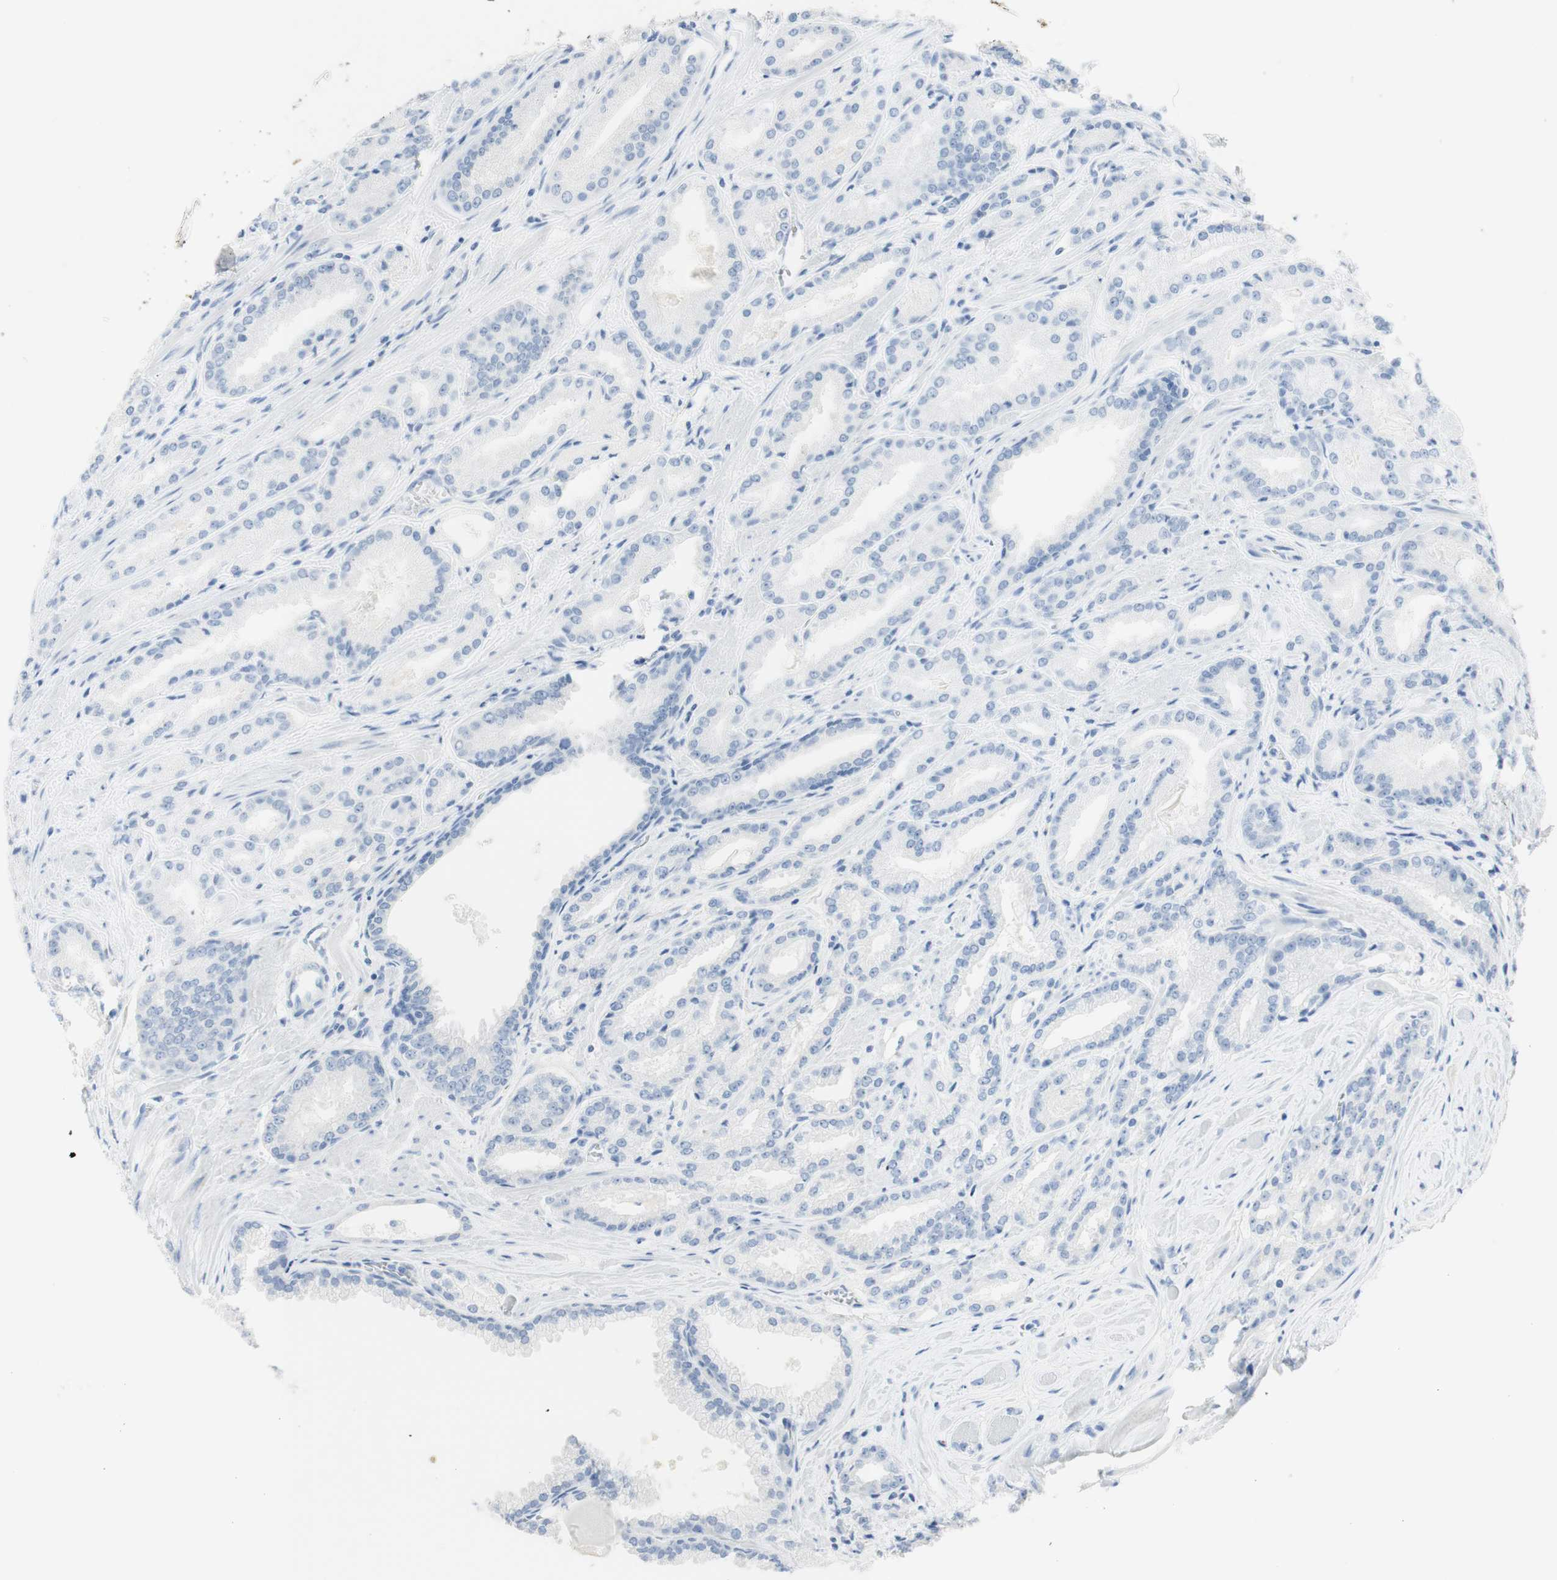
{"staining": {"intensity": "negative", "quantity": "none", "location": "none"}, "tissue": "prostate cancer", "cell_type": "Tumor cells", "image_type": "cancer", "snomed": [{"axis": "morphology", "description": "Adenocarcinoma, Low grade"}, {"axis": "topography", "description": "Prostate"}], "caption": "Protein analysis of prostate cancer reveals no significant positivity in tumor cells. (Stains: DAB (3,3'-diaminobenzidine) immunohistochemistry with hematoxylin counter stain, Microscopy: brightfield microscopy at high magnification).", "gene": "TPO", "patient": {"sex": "male", "age": 59}}